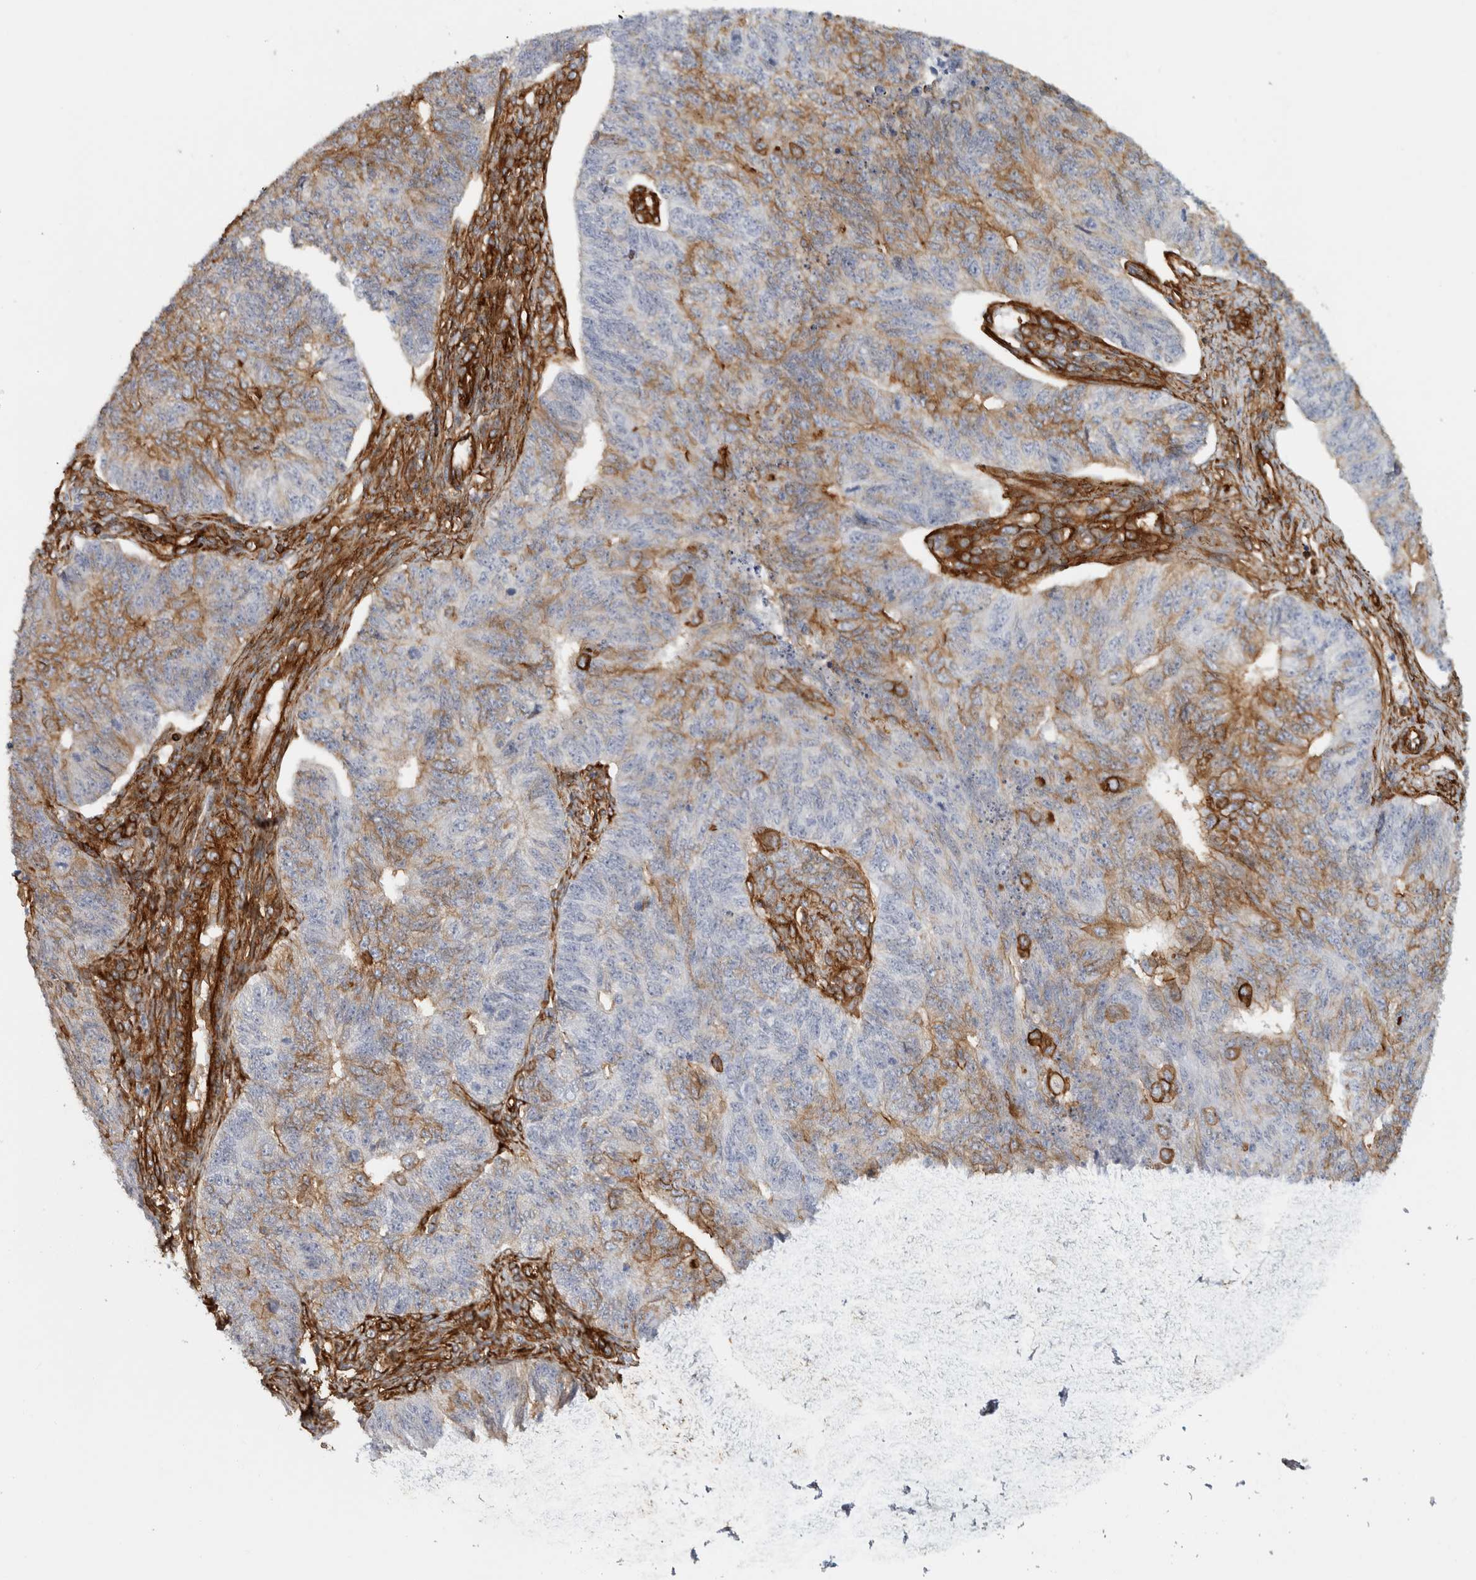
{"staining": {"intensity": "moderate", "quantity": "25%-75%", "location": "cytoplasmic/membranous"}, "tissue": "endometrial cancer", "cell_type": "Tumor cells", "image_type": "cancer", "snomed": [{"axis": "morphology", "description": "Adenocarcinoma, NOS"}, {"axis": "topography", "description": "Endometrium"}], "caption": "The micrograph shows staining of endometrial cancer (adenocarcinoma), revealing moderate cytoplasmic/membranous protein positivity (brown color) within tumor cells. Immunohistochemistry (ihc) stains the protein in brown and the nuclei are stained blue.", "gene": "AHNAK", "patient": {"sex": "female", "age": 32}}